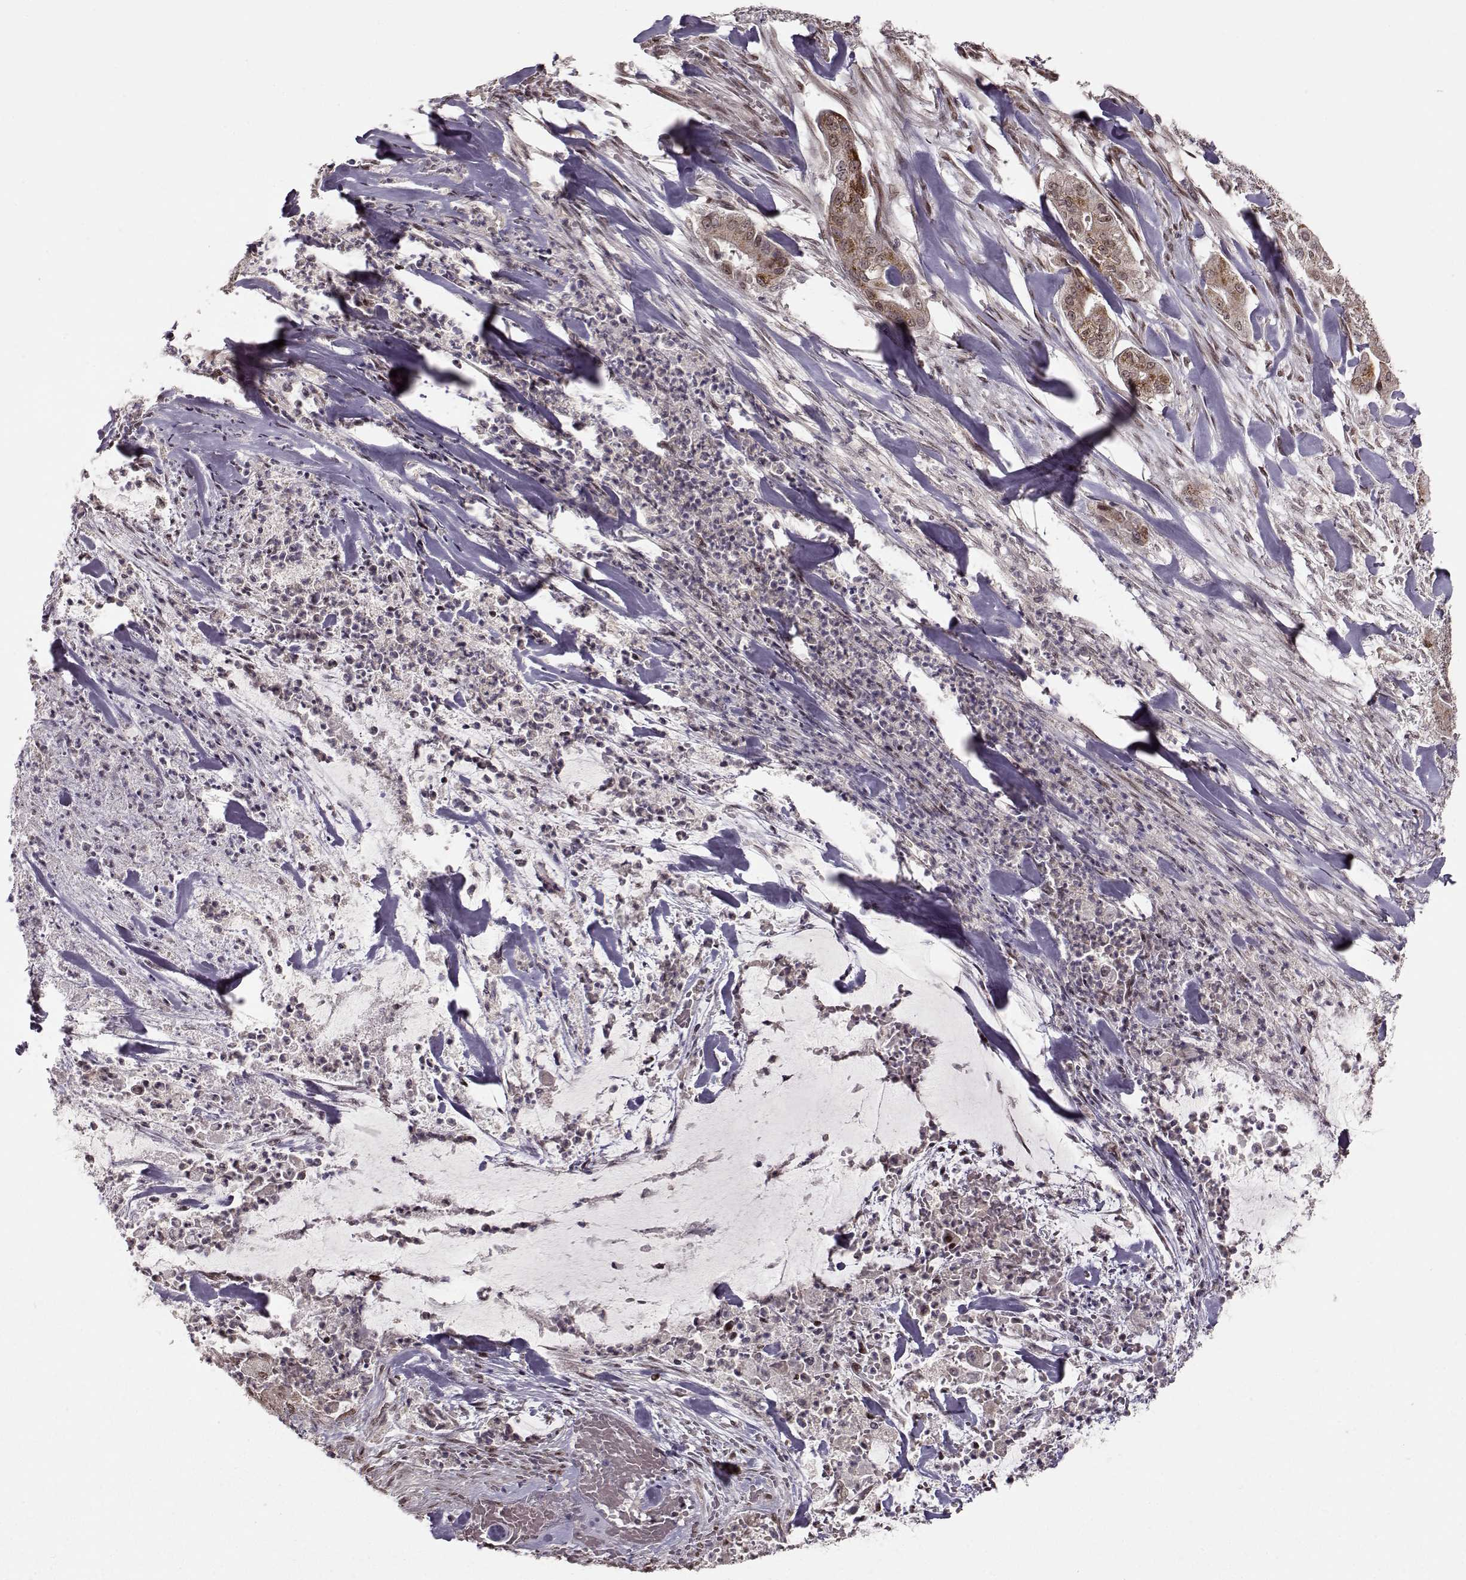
{"staining": {"intensity": "moderate", "quantity": ">75%", "location": "cytoplasmic/membranous"}, "tissue": "pancreatic cancer", "cell_type": "Tumor cells", "image_type": "cancer", "snomed": [{"axis": "morphology", "description": "Normal tissue, NOS"}, {"axis": "morphology", "description": "Inflammation, NOS"}, {"axis": "morphology", "description": "Adenocarcinoma, NOS"}, {"axis": "topography", "description": "Pancreas"}], "caption": "Tumor cells exhibit medium levels of moderate cytoplasmic/membranous positivity in approximately >75% of cells in adenocarcinoma (pancreatic).", "gene": "RAI1", "patient": {"sex": "male", "age": 57}}